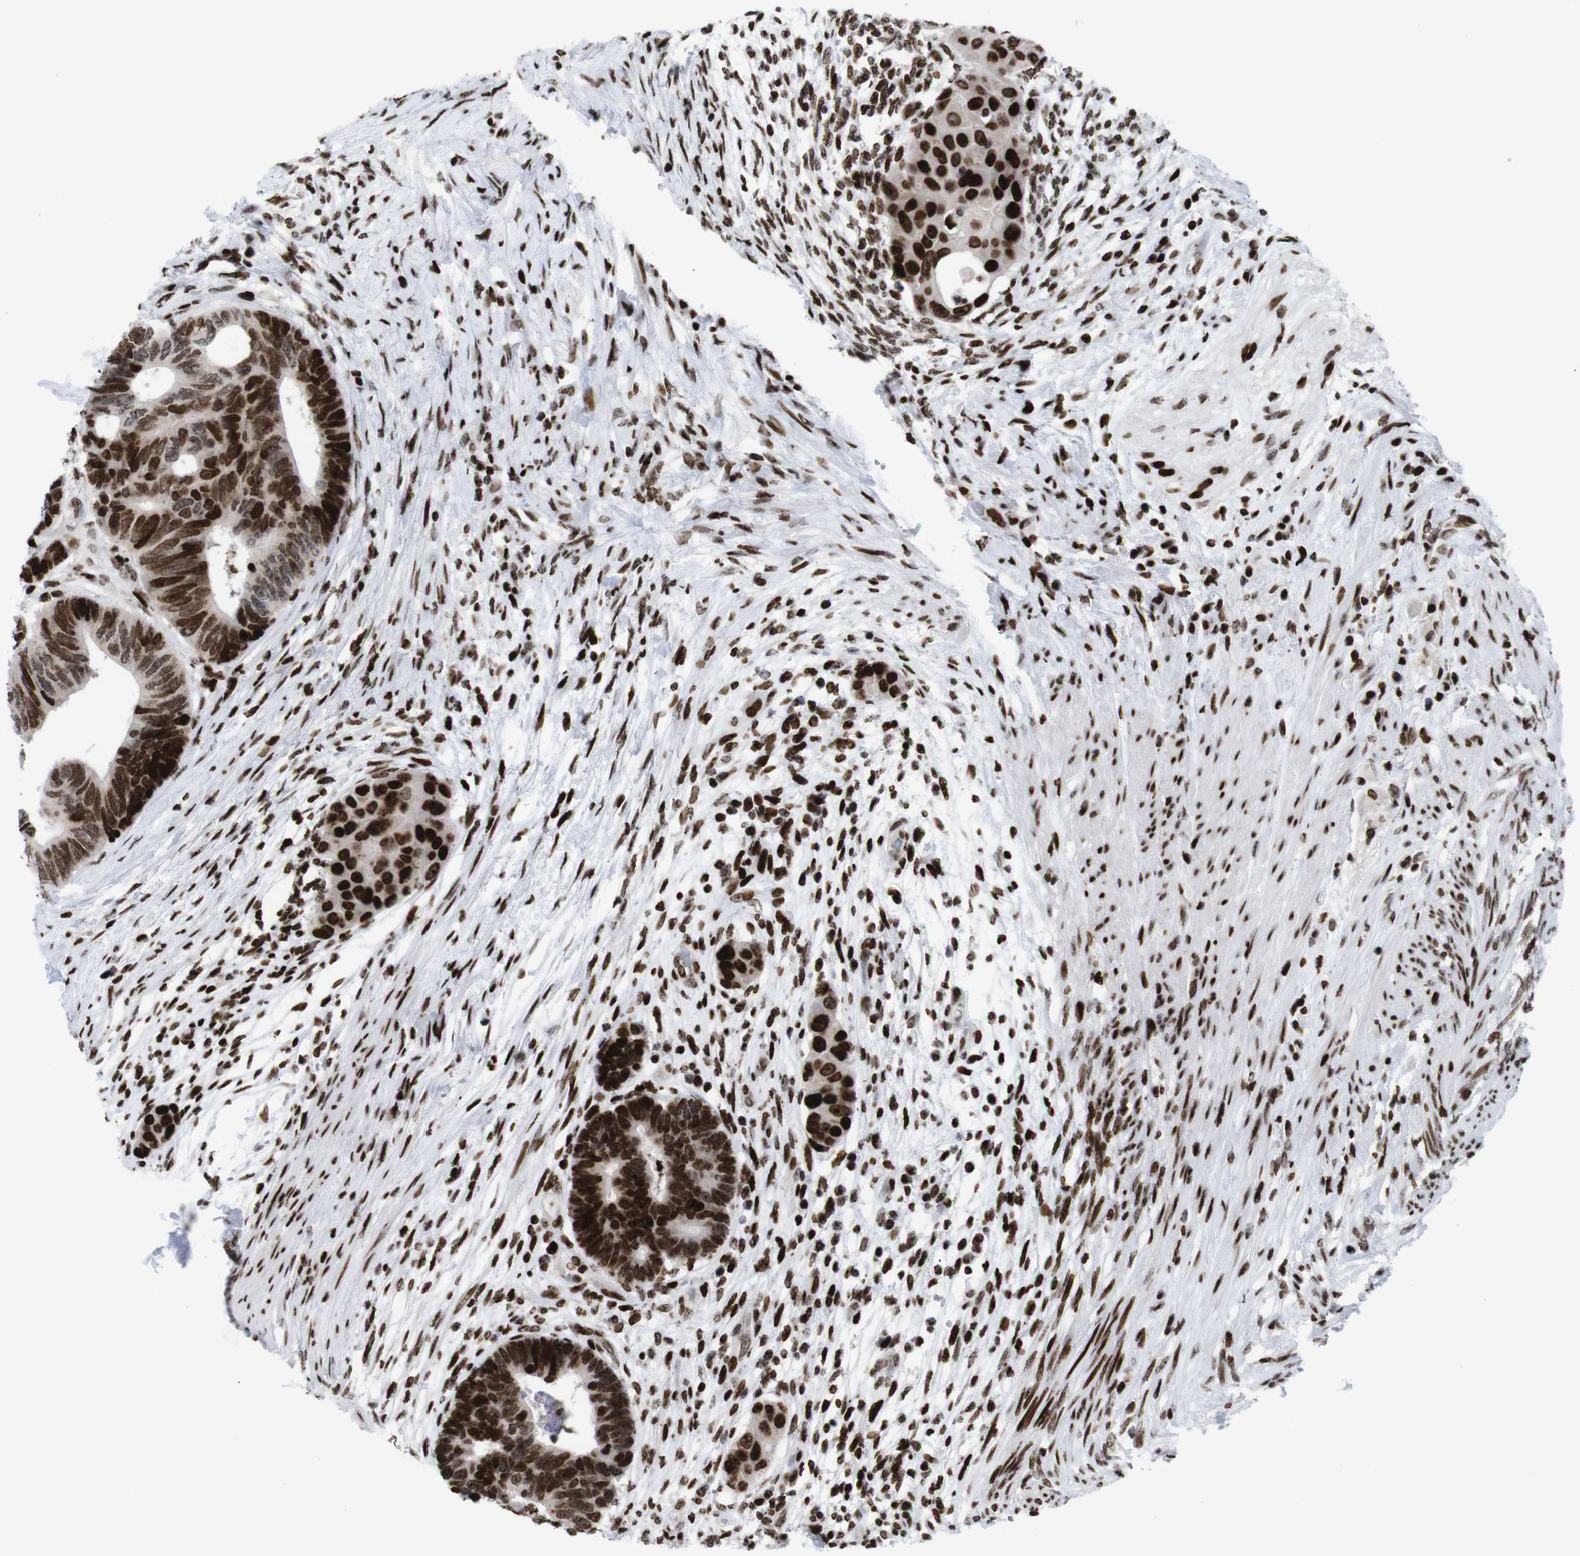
{"staining": {"intensity": "strong", "quantity": ">75%", "location": "nuclear"}, "tissue": "colorectal cancer", "cell_type": "Tumor cells", "image_type": "cancer", "snomed": [{"axis": "morphology", "description": "Adenocarcinoma, NOS"}, {"axis": "topography", "description": "Rectum"}], "caption": "High-magnification brightfield microscopy of colorectal adenocarcinoma stained with DAB (3,3'-diaminobenzidine) (brown) and counterstained with hematoxylin (blue). tumor cells exhibit strong nuclear expression is appreciated in about>75% of cells.", "gene": "H1-4", "patient": {"sex": "male", "age": 51}}